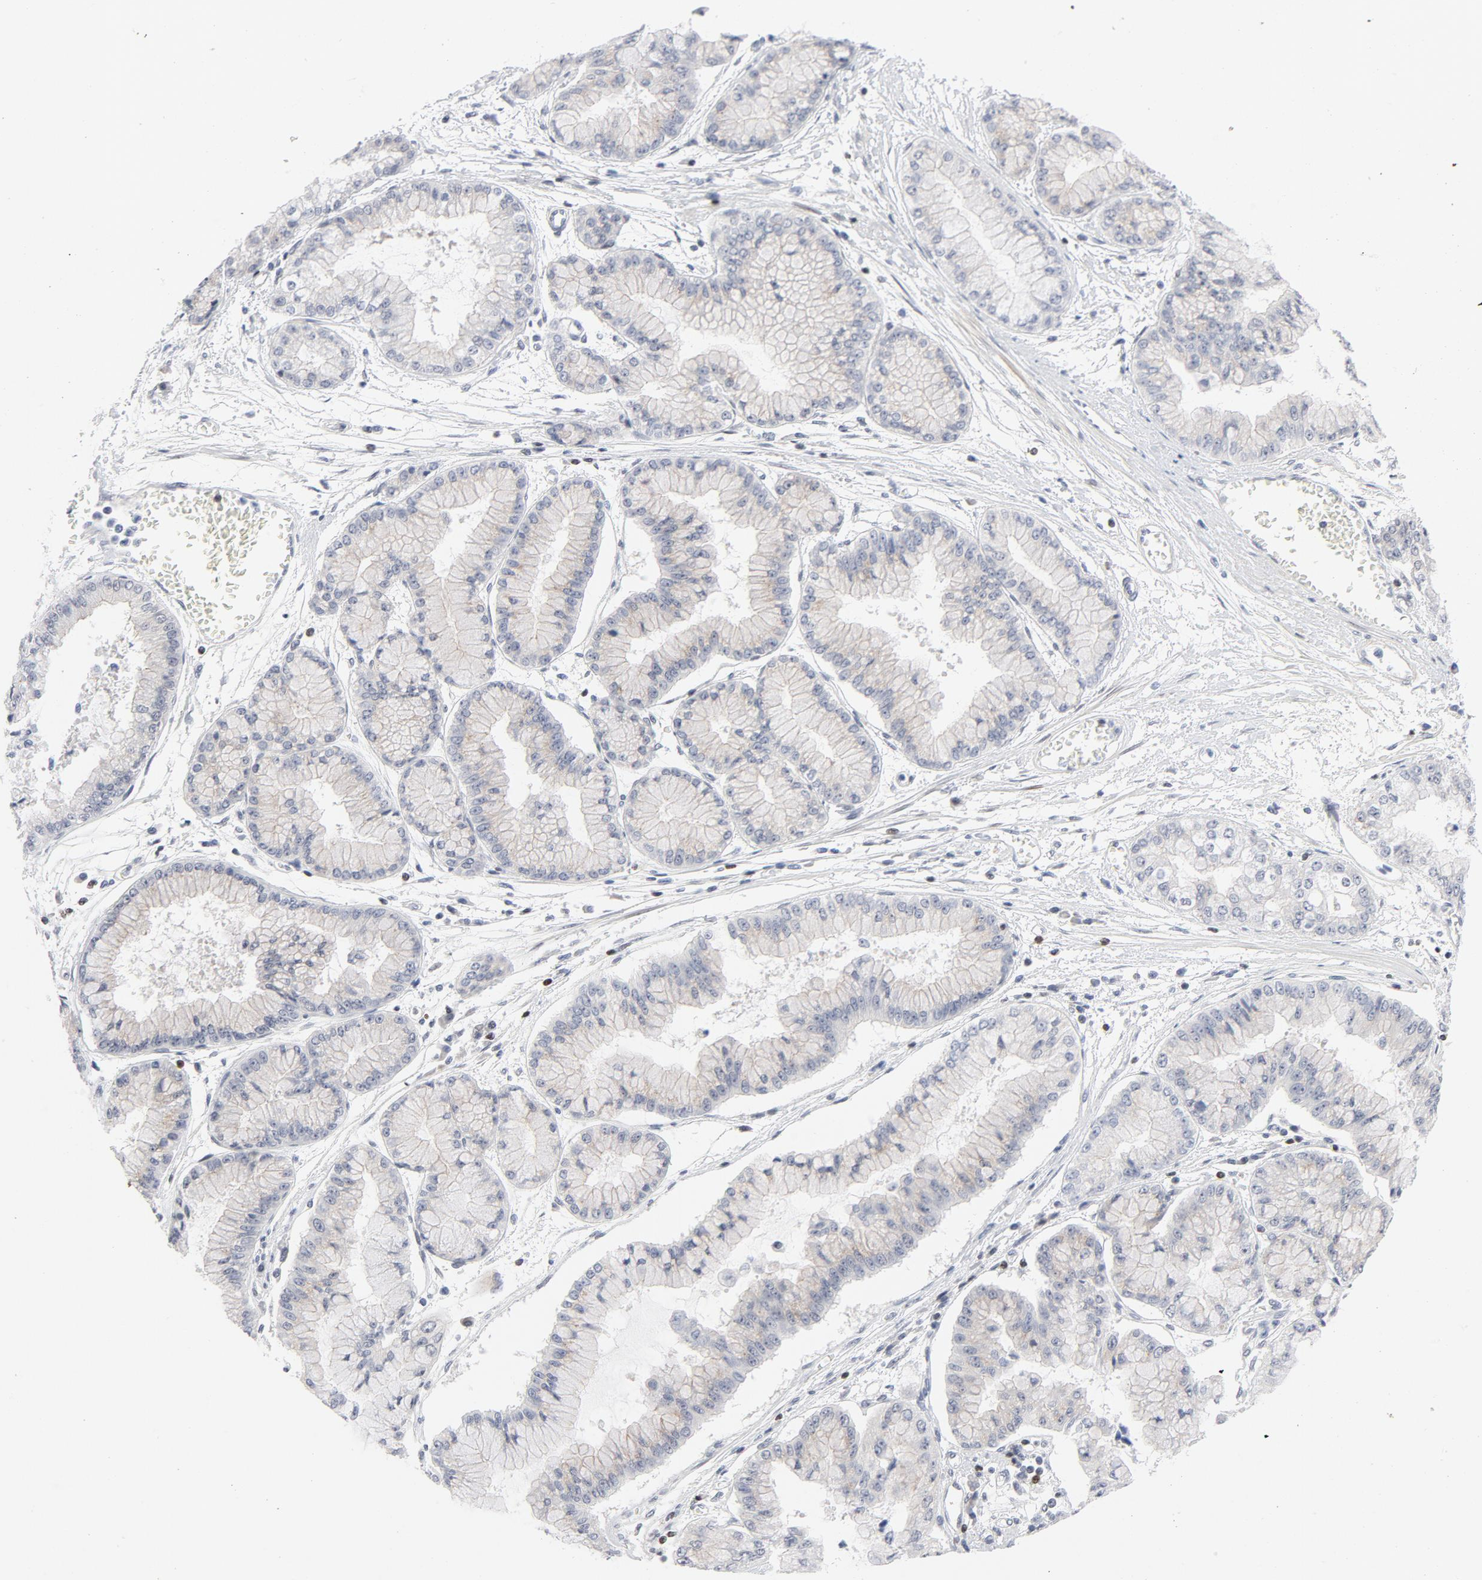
{"staining": {"intensity": "weak", "quantity": "25%-75%", "location": "cytoplasmic/membranous"}, "tissue": "liver cancer", "cell_type": "Tumor cells", "image_type": "cancer", "snomed": [{"axis": "morphology", "description": "Cholangiocarcinoma"}, {"axis": "topography", "description": "Liver"}], "caption": "Approximately 25%-75% of tumor cells in human liver cholangiocarcinoma exhibit weak cytoplasmic/membranous protein expression as visualized by brown immunohistochemical staining.", "gene": "NFIC", "patient": {"sex": "female", "age": 79}}